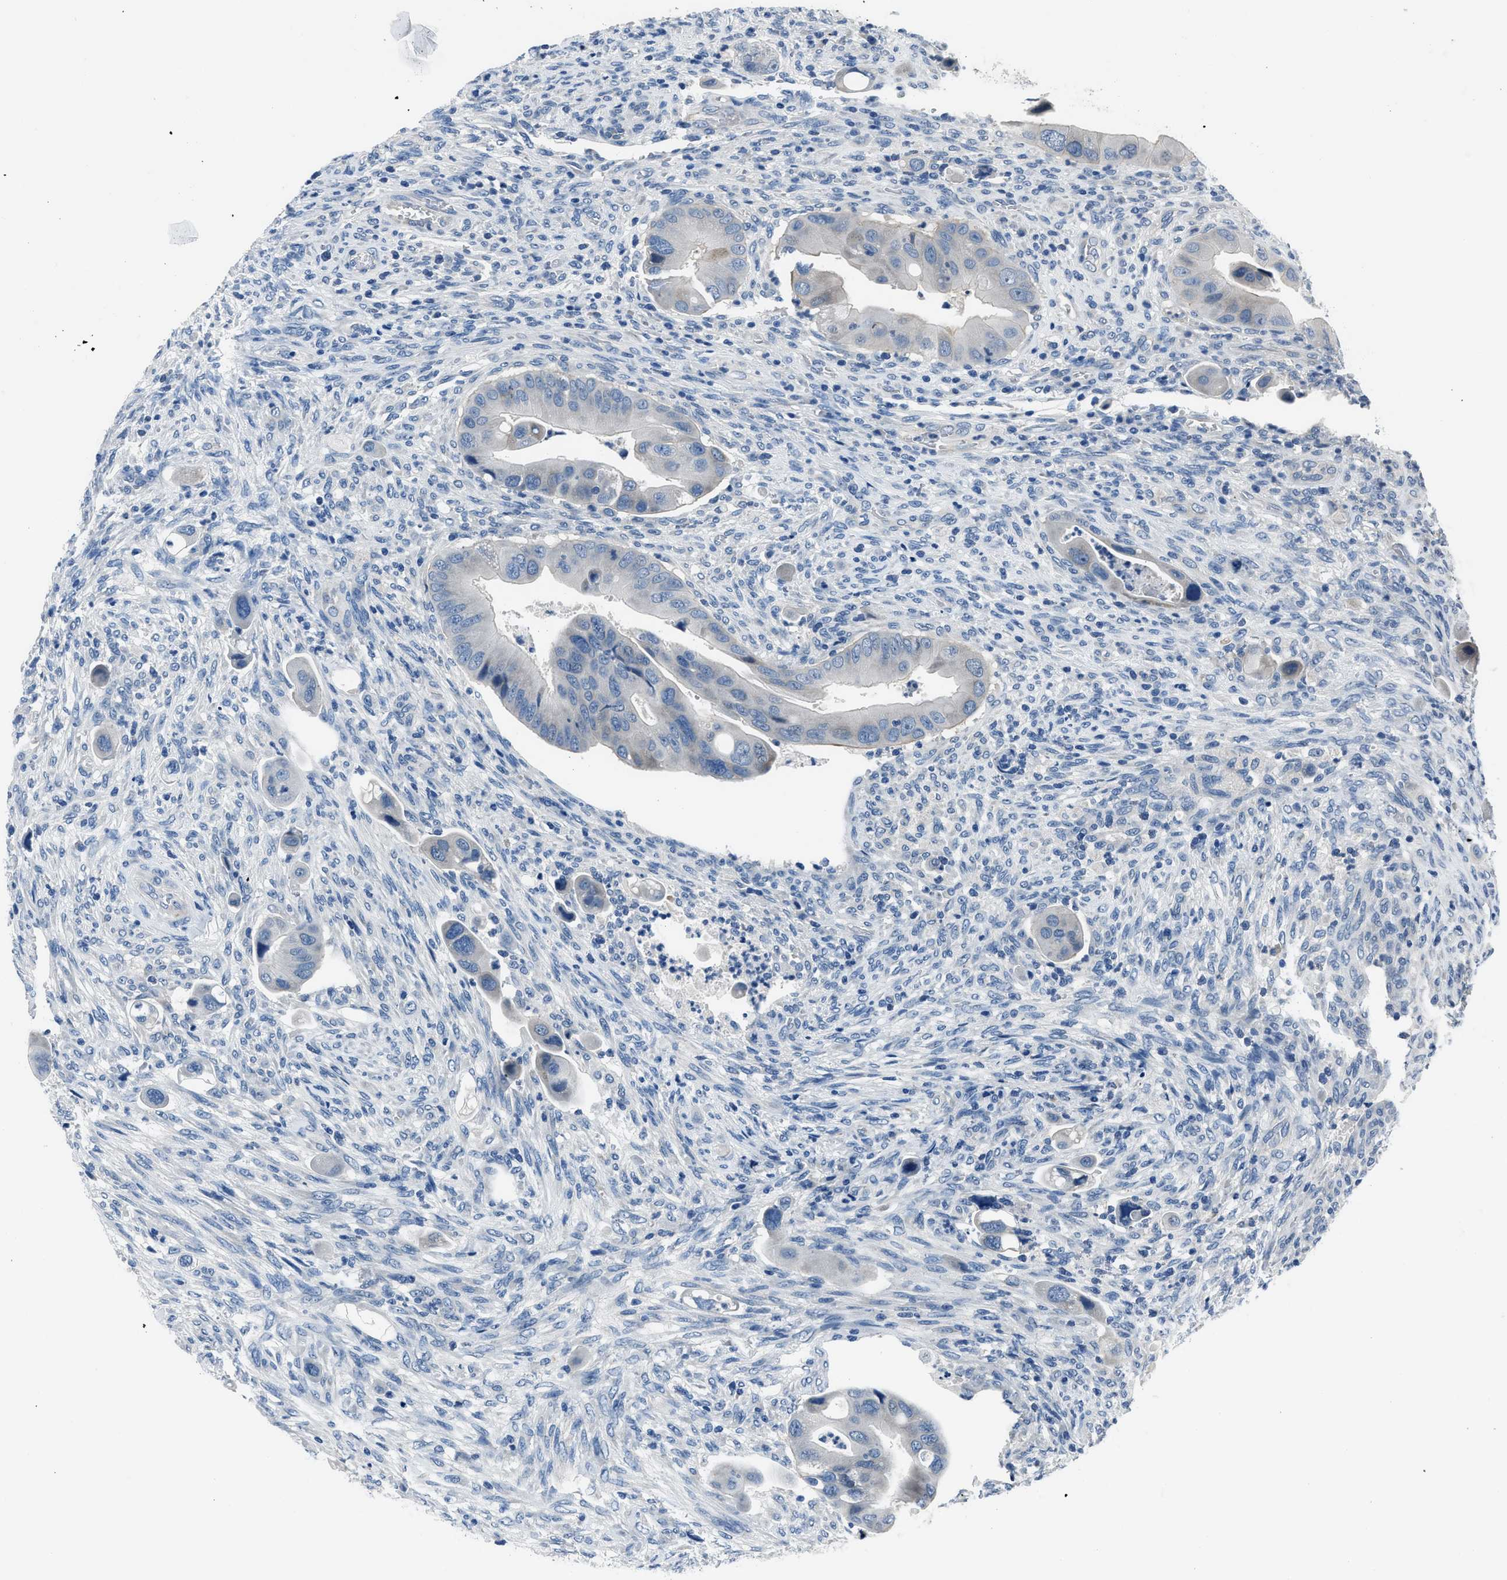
{"staining": {"intensity": "negative", "quantity": "none", "location": "none"}, "tissue": "colorectal cancer", "cell_type": "Tumor cells", "image_type": "cancer", "snomed": [{"axis": "morphology", "description": "Adenocarcinoma, NOS"}, {"axis": "topography", "description": "Rectum"}], "caption": "Tumor cells show no significant protein positivity in adenocarcinoma (colorectal). (Stains: DAB IHC with hematoxylin counter stain, Microscopy: brightfield microscopy at high magnification).", "gene": "GJA3", "patient": {"sex": "female", "age": 57}}